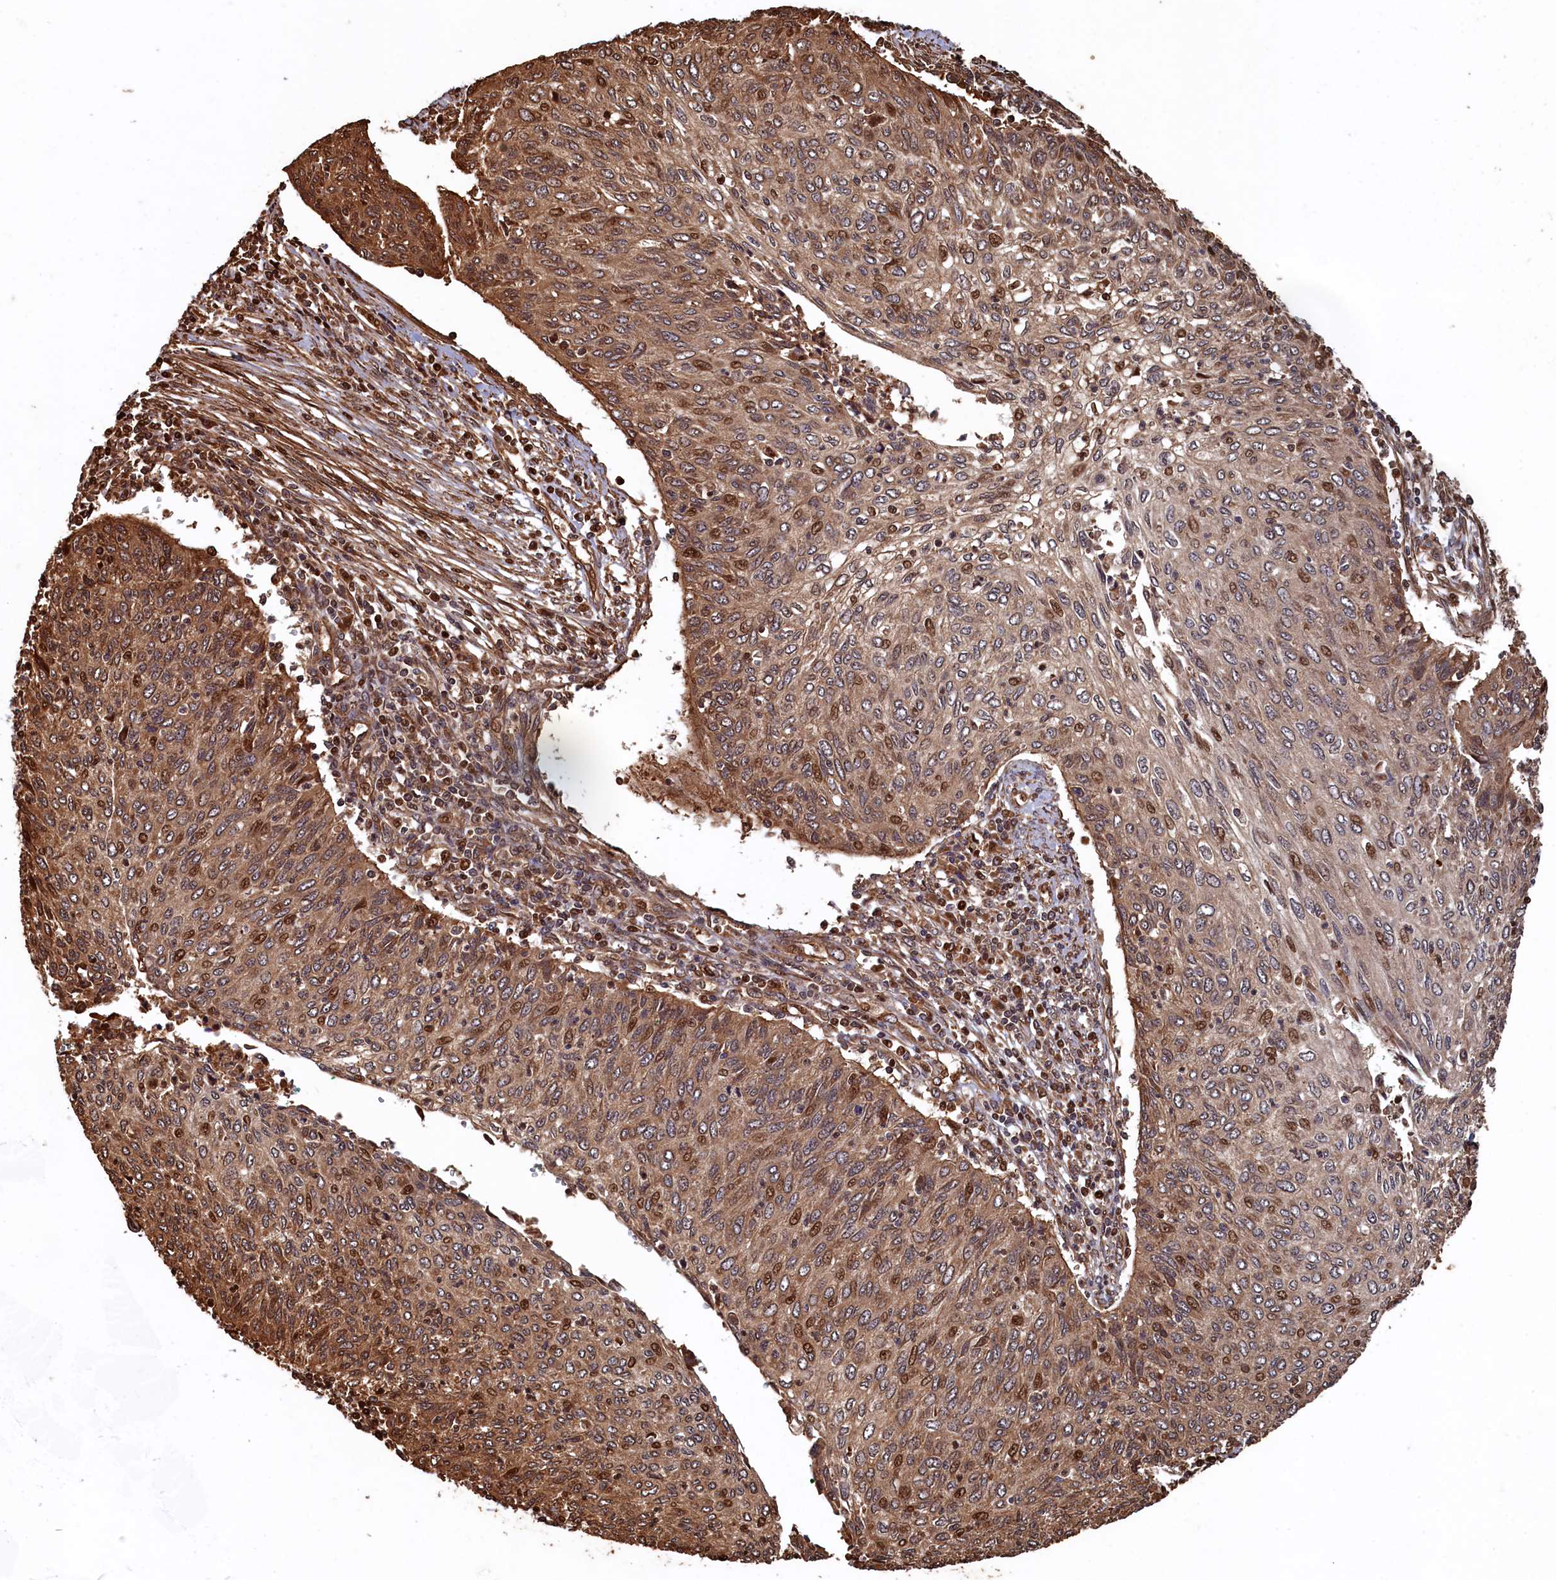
{"staining": {"intensity": "moderate", "quantity": ">75%", "location": "cytoplasmic/membranous,nuclear"}, "tissue": "cervical cancer", "cell_type": "Tumor cells", "image_type": "cancer", "snomed": [{"axis": "morphology", "description": "Squamous cell carcinoma, NOS"}, {"axis": "topography", "description": "Cervix"}], "caption": "Cervical cancer (squamous cell carcinoma) stained with IHC displays moderate cytoplasmic/membranous and nuclear expression in about >75% of tumor cells.", "gene": "PIGN", "patient": {"sex": "female", "age": 38}}